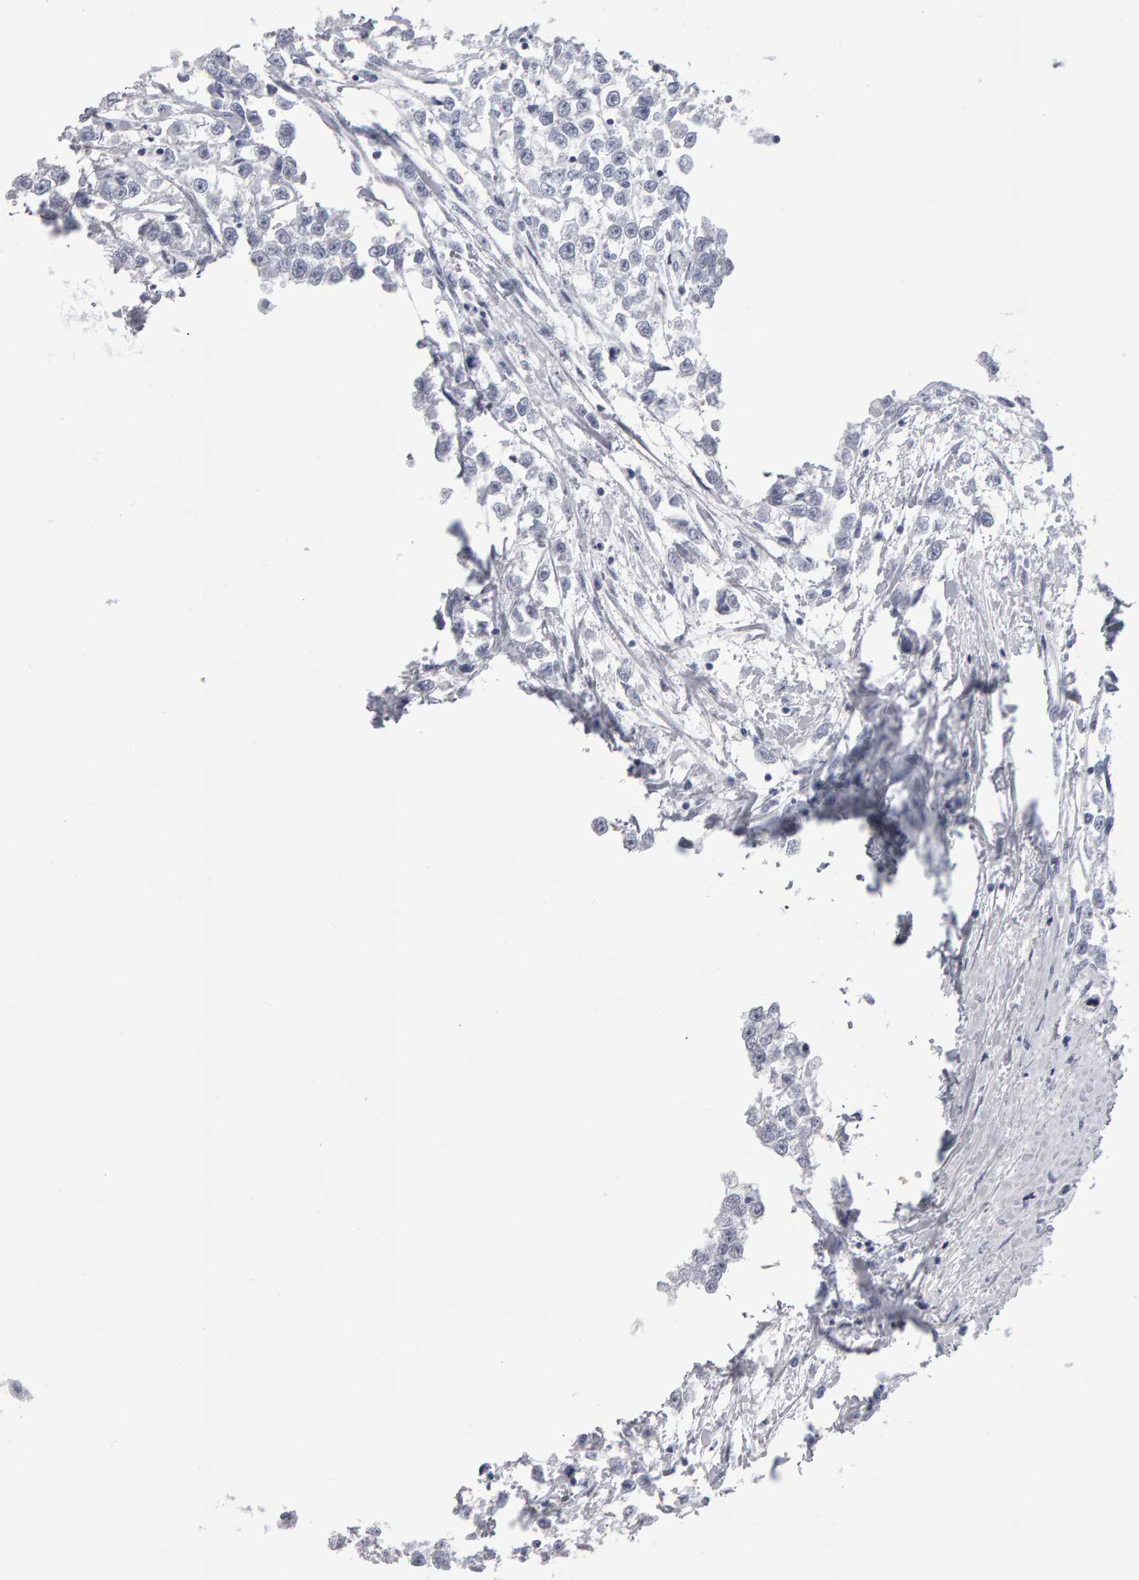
{"staining": {"intensity": "negative", "quantity": "none", "location": "none"}, "tissue": "testis cancer", "cell_type": "Tumor cells", "image_type": "cancer", "snomed": [{"axis": "morphology", "description": "Seminoma, NOS"}, {"axis": "morphology", "description": "Carcinoma, Embryonal, NOS"}, {"axis": "topography", "description": "Testis"}], "caption": "An immunohistochemistry image of testis cancer (embryonal carcinoma) is shown. There is no staining in tumor cells of testis cancer (embryonal carcinoma).", "gene": "NCDN", "patient": {"sex": "male", "age": 51}}